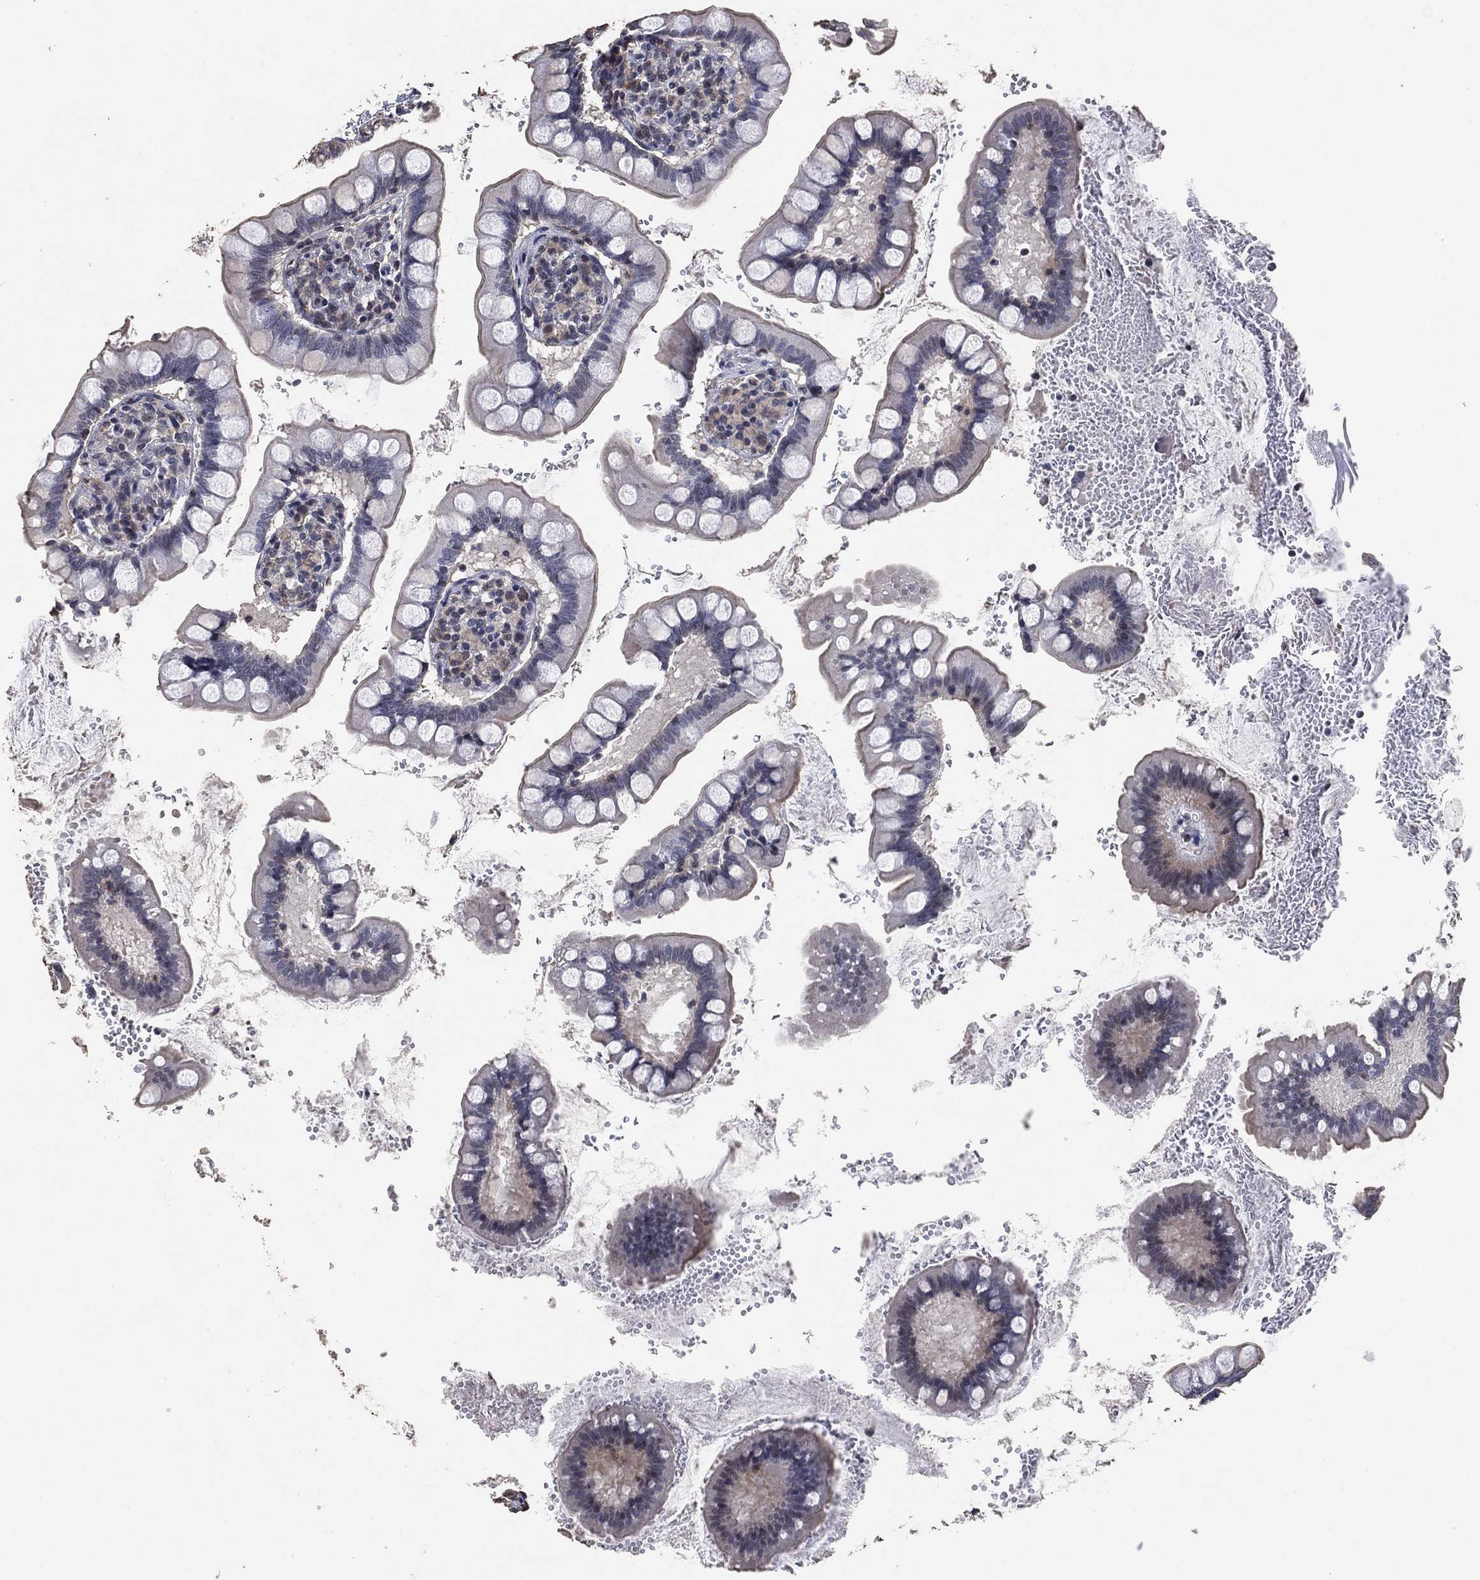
{"staining": {"intensity": "negative", "quantity": "none", "location": "none"}, "tissue": "small intestine", "cell_type": "Glandular cells", "image_type": "normal", "snomed": [{"axis": "morphology", "description": "Normal tissue, NOS"}, {"axis": "topography", "description": "Small intestine"}], "caption": "This is a photomicrograph of immunohistochemistry staining of benign small intestine, which shows no staining in glandular cells. (Immunohistochemistry (ihc), brightfield microscopy, high magnification).", "gene": "ADPRHL1", "patient": {"sex": "female", "age": 56}}